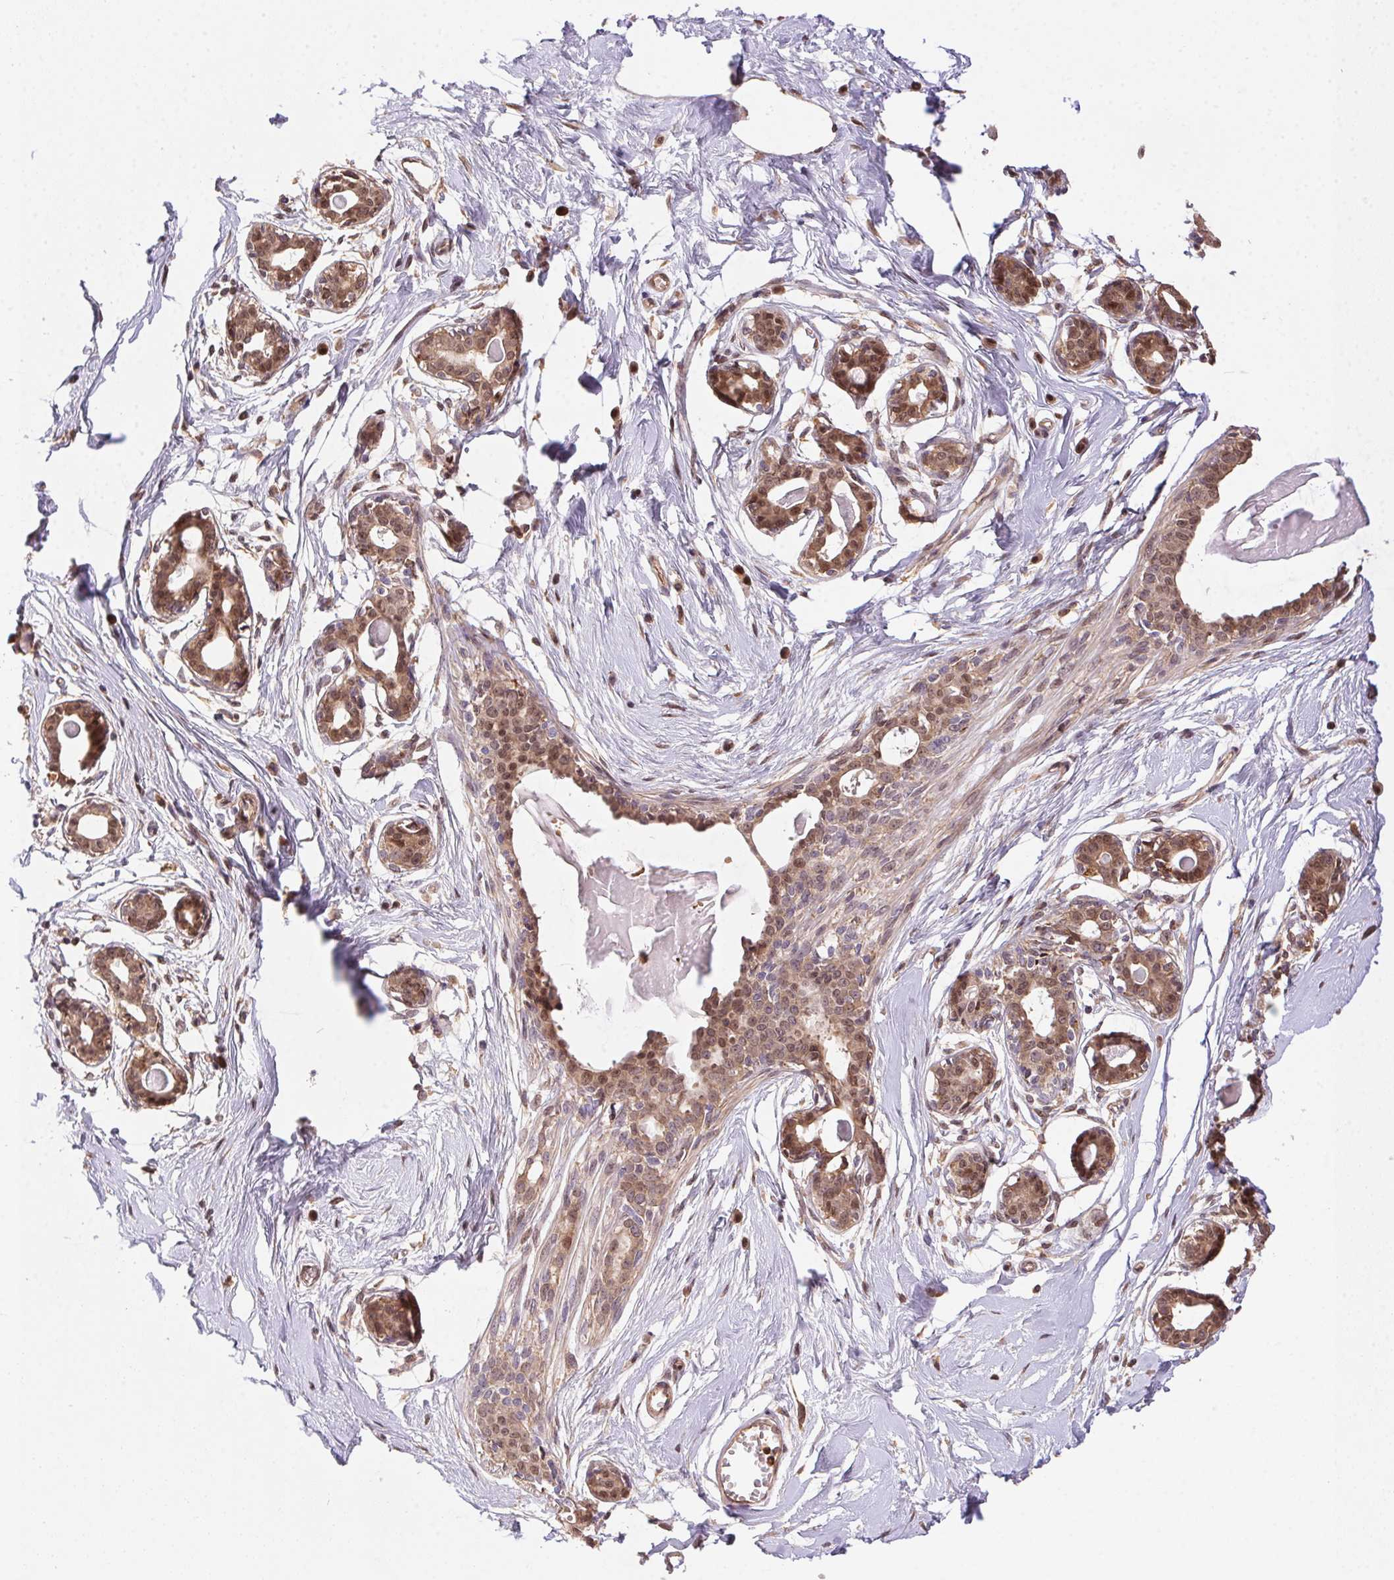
{"staining": {"intensity": "weak", "quantity": "25%-75%", "location": "nuclear"}, "tissue": "breast", "cell_type": "Adipocytes", "image_type": "normal", "snomed": [{"axis": "morphology", "description": "Normal tissue, NOS"}, {"axis": "topography", "description": "Breast"}], "caption": "Immunohistochemical staining of normal breast shows 25%-75% levels of weak nuclear protein positivity in approximately 25%-75% of adipocytes. The protein is shown in brown color, while the nuclei are stained blue.", "gene": "MEX3D", "patient": {"sex": "female", "age": 45}}